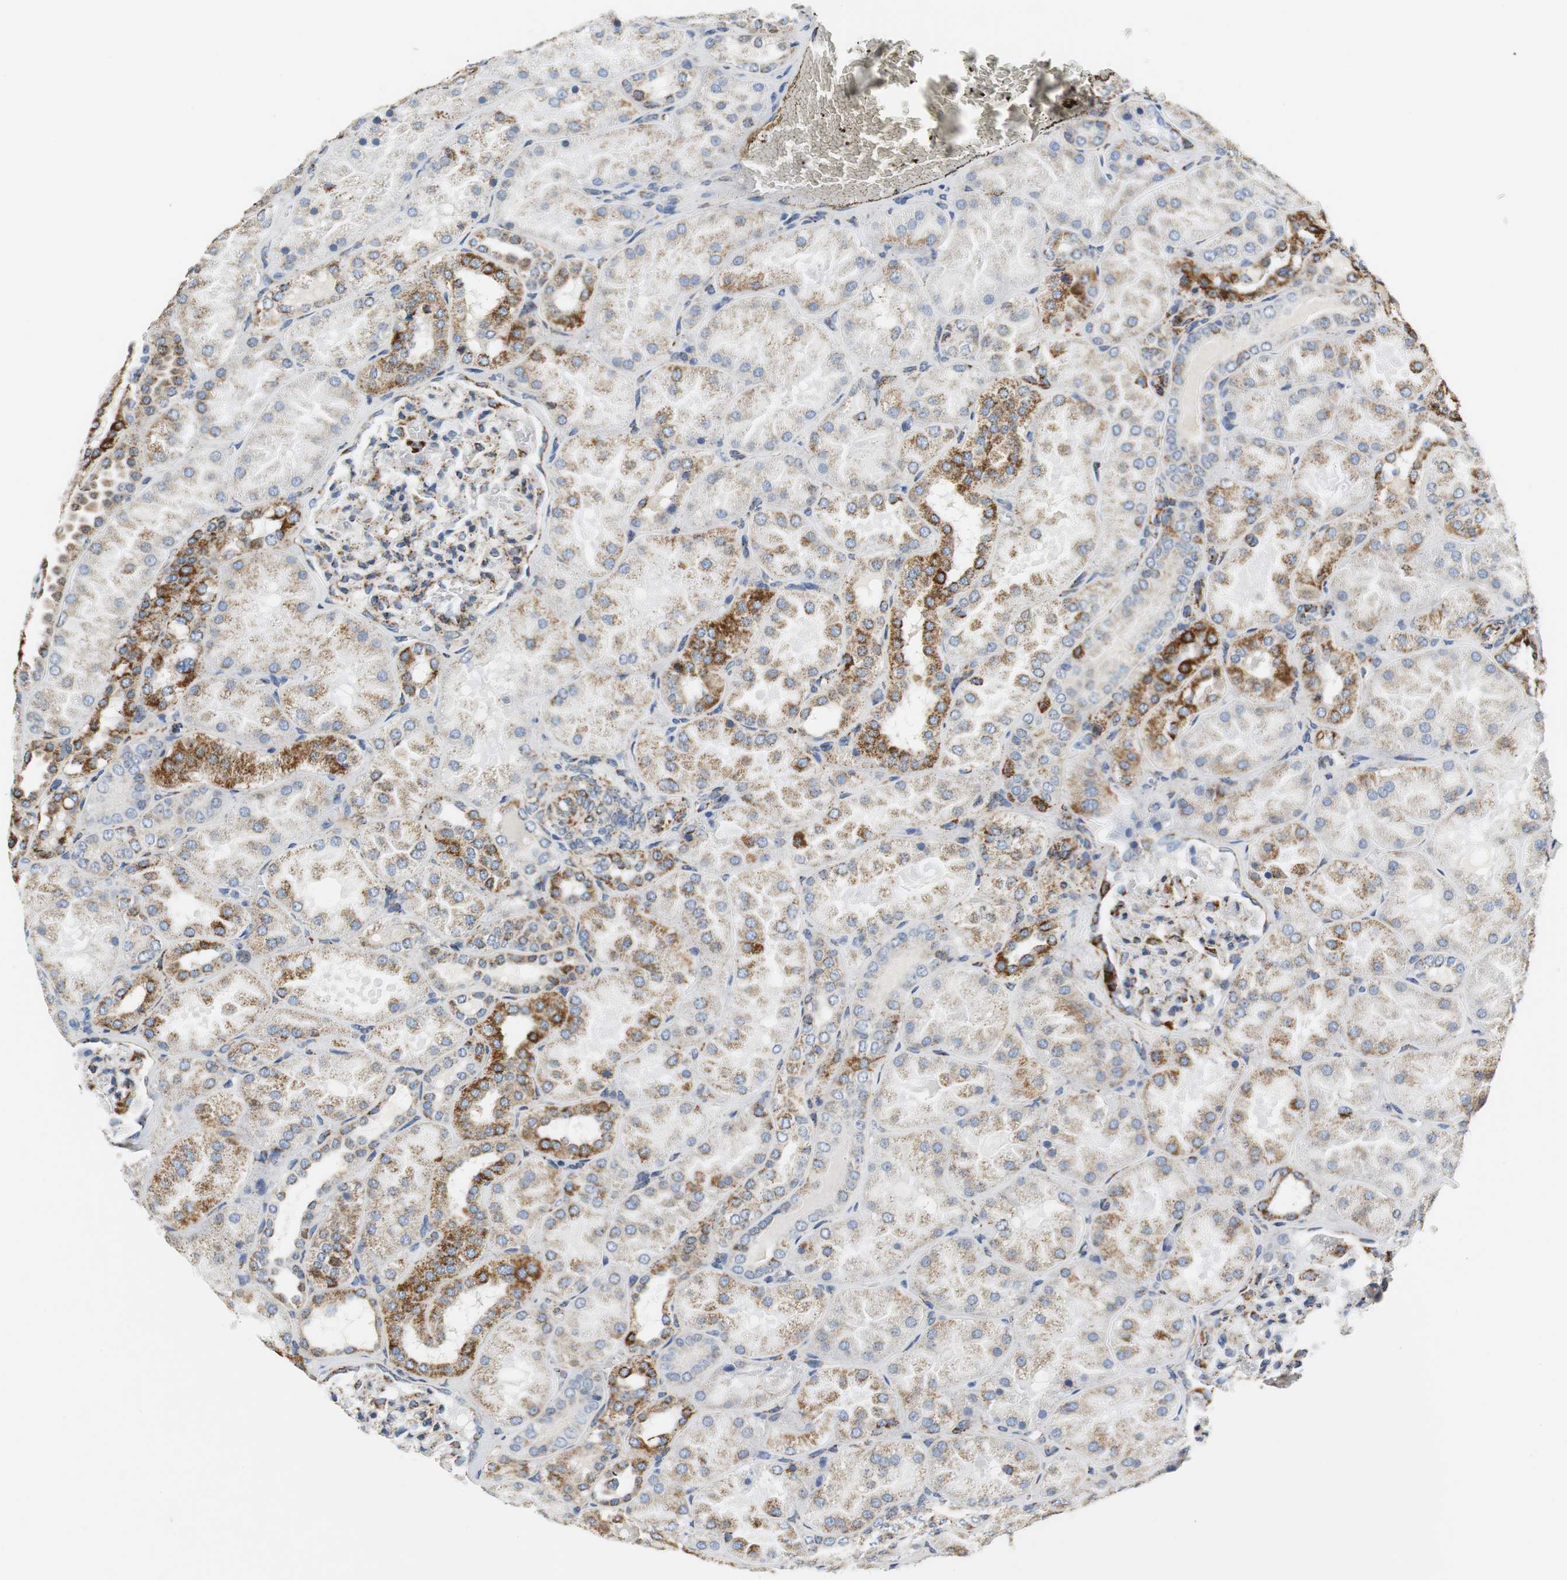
{"staining": {"intensity": "strong", "quantity": "25%-75%", "location": "cytoplasmic/membranous"}, "tissue": "kidney", "cell_type": "Cells in glomeruli", "image_type": "normal", "snomed": [{"axis": "morphology", "description": "Normal tissue, NOS"}, {"axis": "topography", "description": "Kidney"}], "caption": "Protein expression by IHC reveals strong cytoplasmic/membranous expression in approximately 25%-75% of cells in glomeruli in benign kidney.", "gene": "C1QTNF7", "patient": {"sex": "male", "age": 28}}